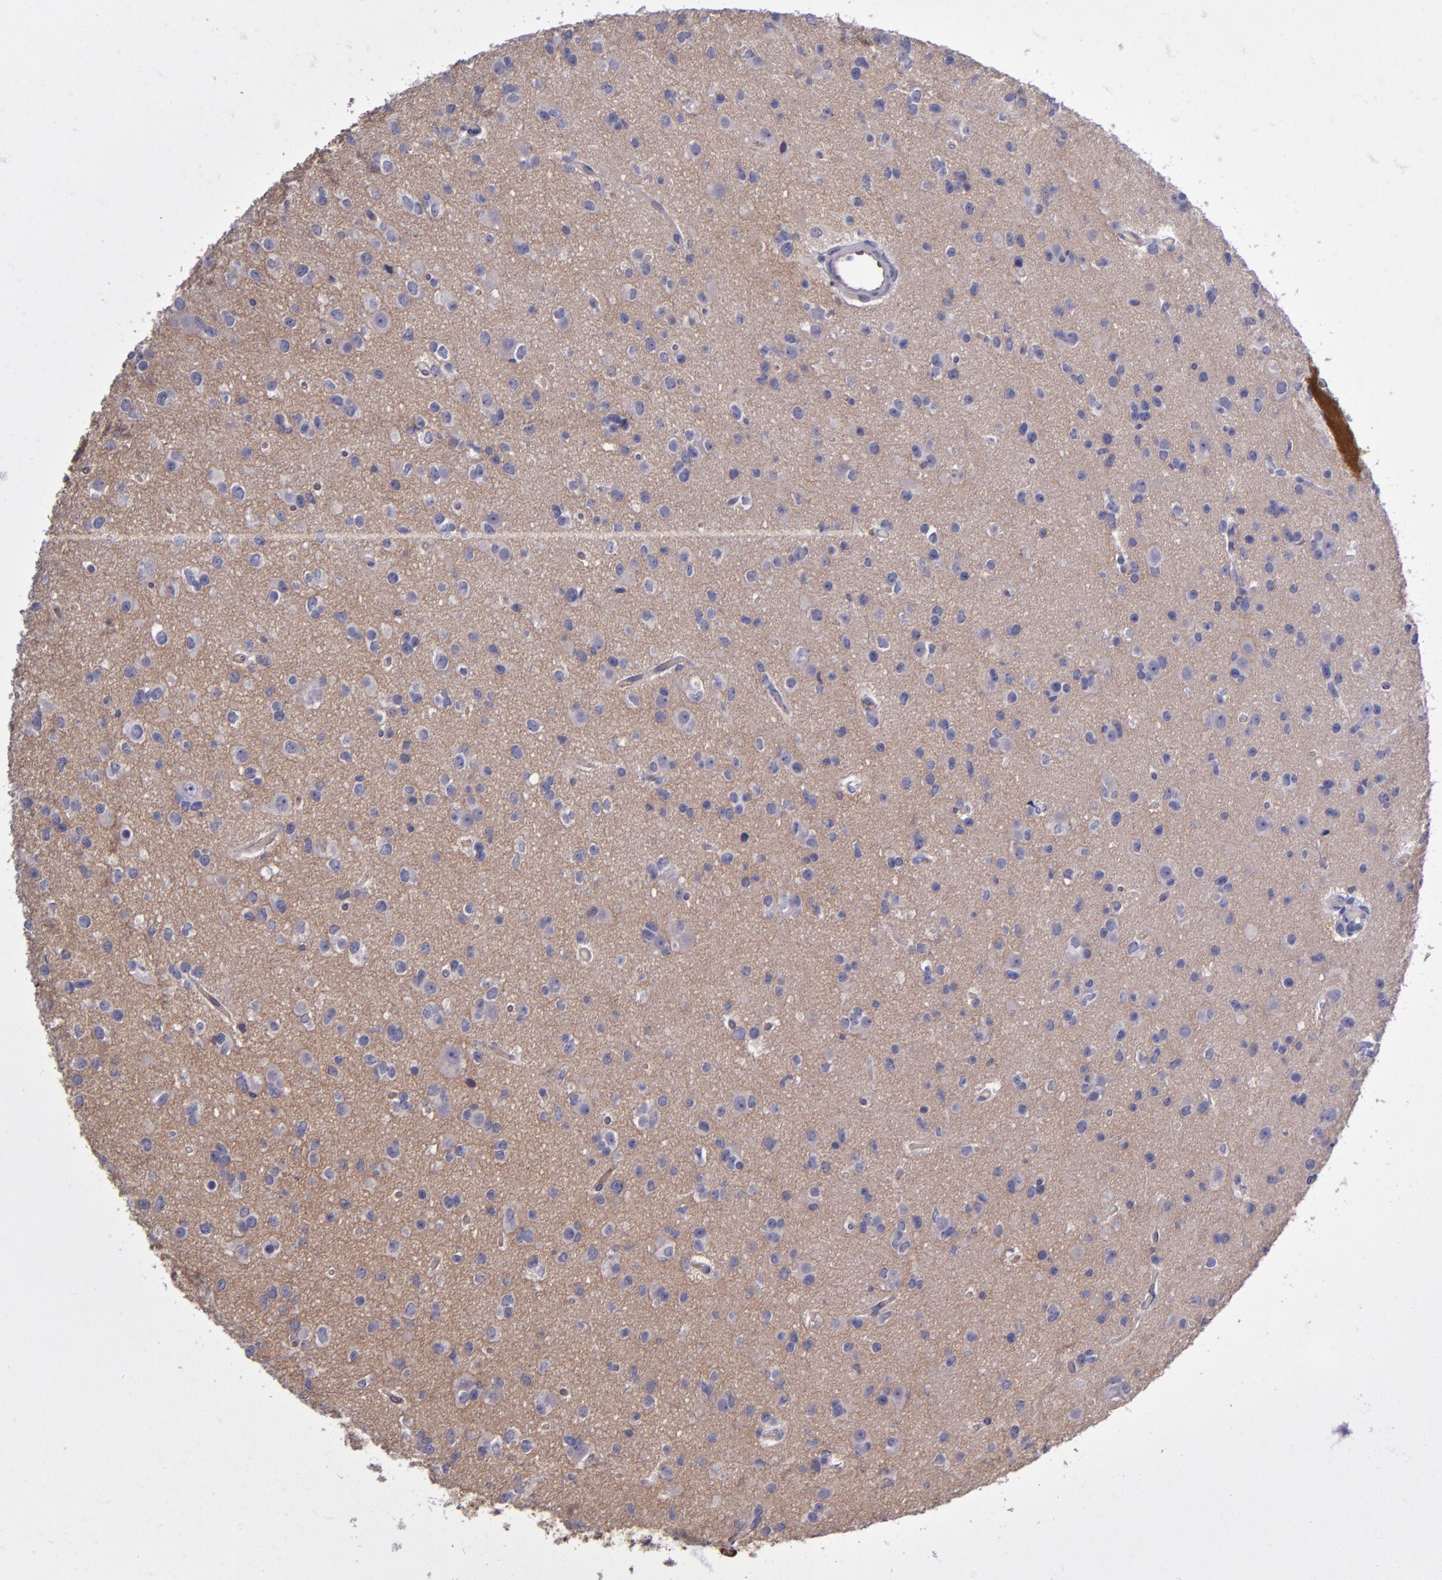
{"staining": {"intensity": "weak", "quantity": "<25%", "location": "cytoplasmic/membranous"}, "tissue": "glioma", "cell_type": "Tumor cells", "image_type": "cancer", "snomed": [{"axis": "morphology", "description": "Glioma, malignant, Low grade"}, {"axis": "topography", "description": "Brain"}], "caption": "DAB immunohistochemical staining of malignant glioma (low-grade) displays no significant expression in tumor cells.", "gene": "CLEC3B", "patient": {"sex": "male", "age": 42}}